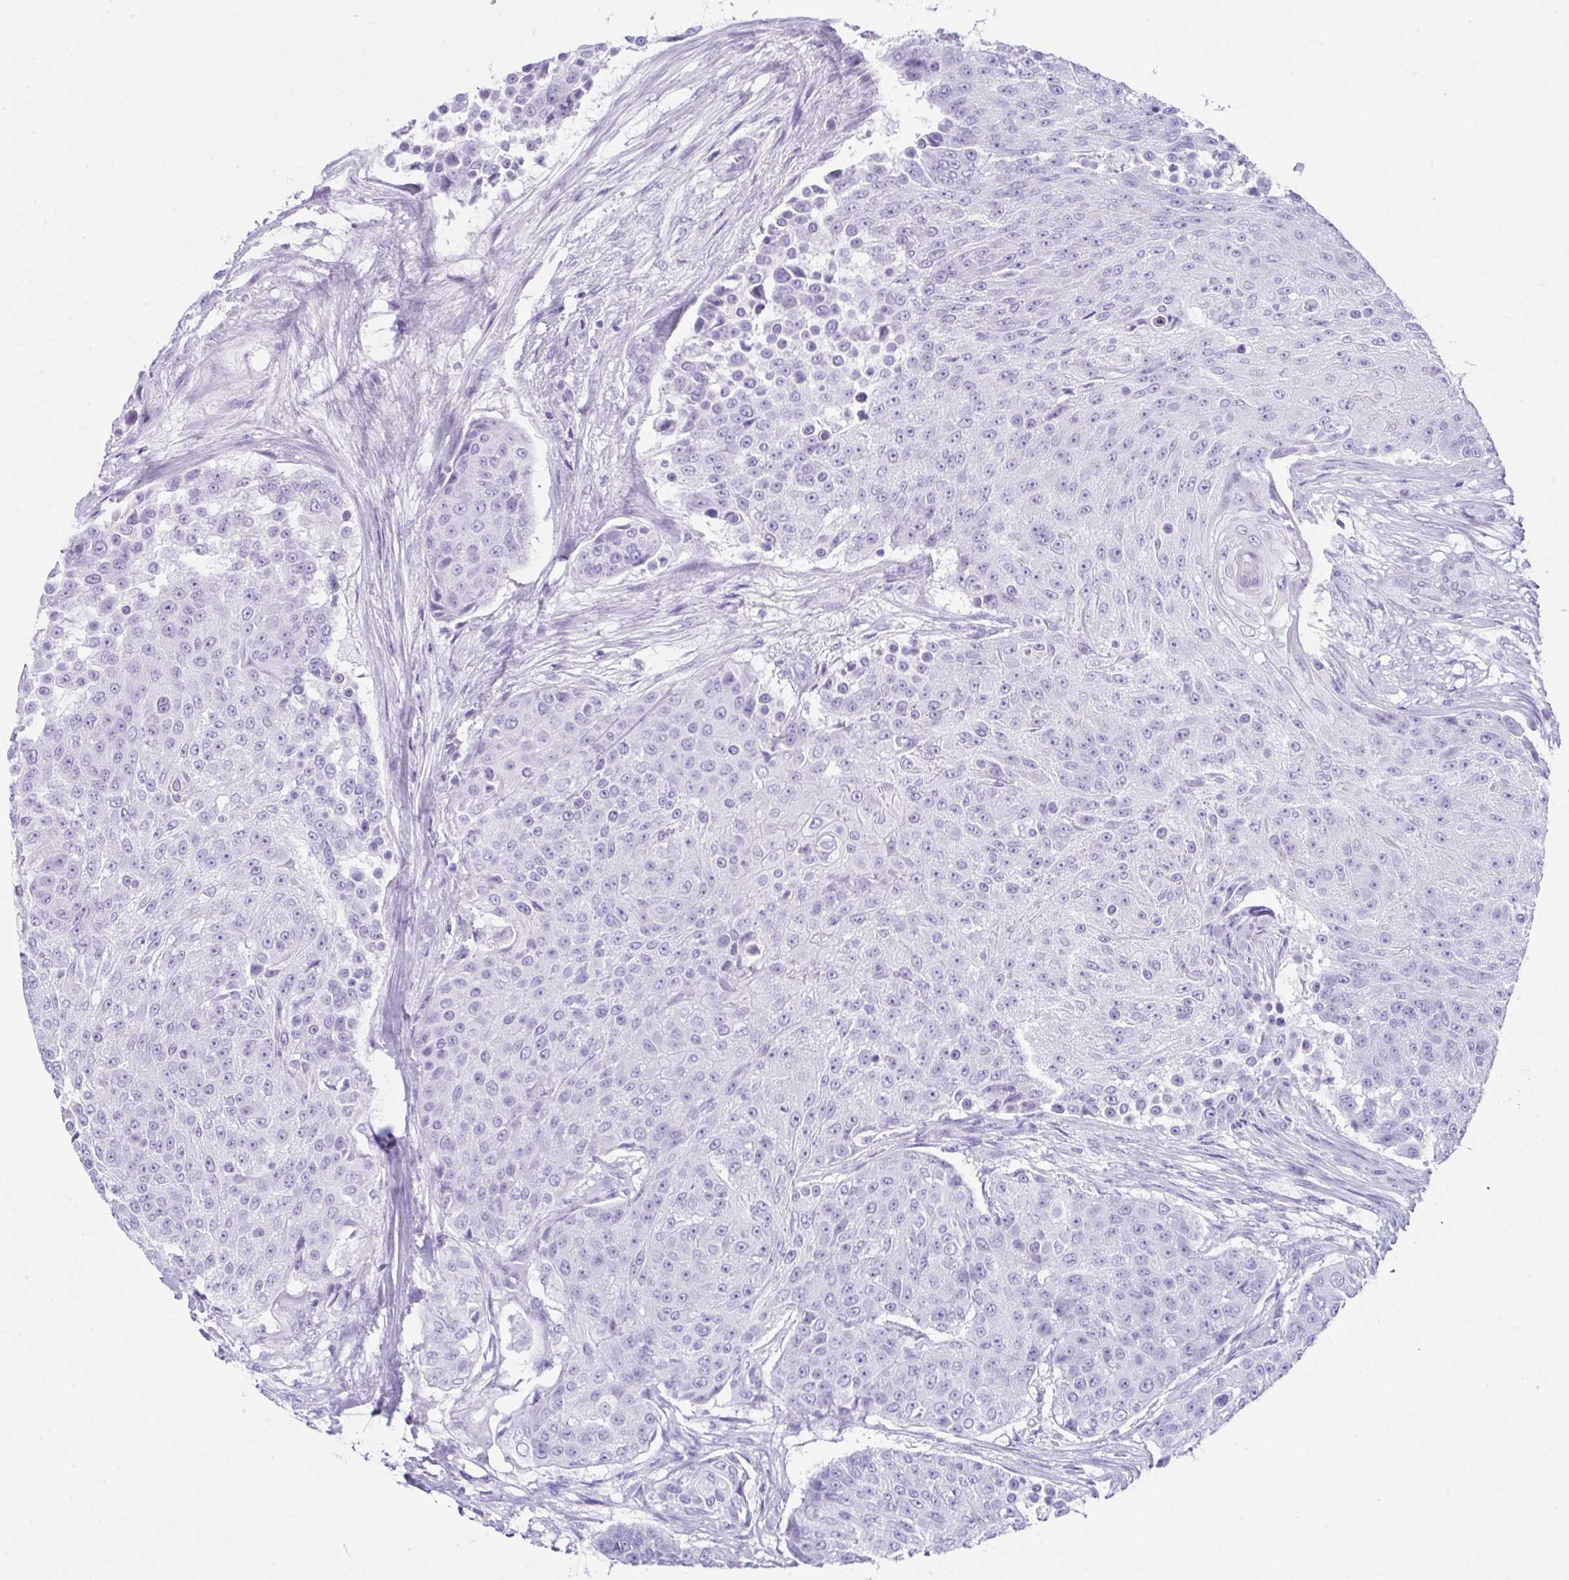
{"staining": {"intensity": "negative", "quantity": "none", "location": "none"}, "tissue": "urothelial cancer", "cell_type": "Tumor cells", "image_type": "cancer", "snomed": [{"axis": "morphology", "description": "Urothelial carcinoma, High grade"}, {"axis": "topography", "description": "Urinary bladder"}], "caption": "This is a image of IHC staining of urothelial carcinoma (high-grade), which shows no staining in tumor cells. Brightfield microscopy of immunohistochemistry (IHC) stained with DAB (3,3'-diaminobenzidine) (brown) and hematoxylin (blue), captured at high magnification.", "gene": "LGALS4", "patient": {"sex": "female", "age": 63}}